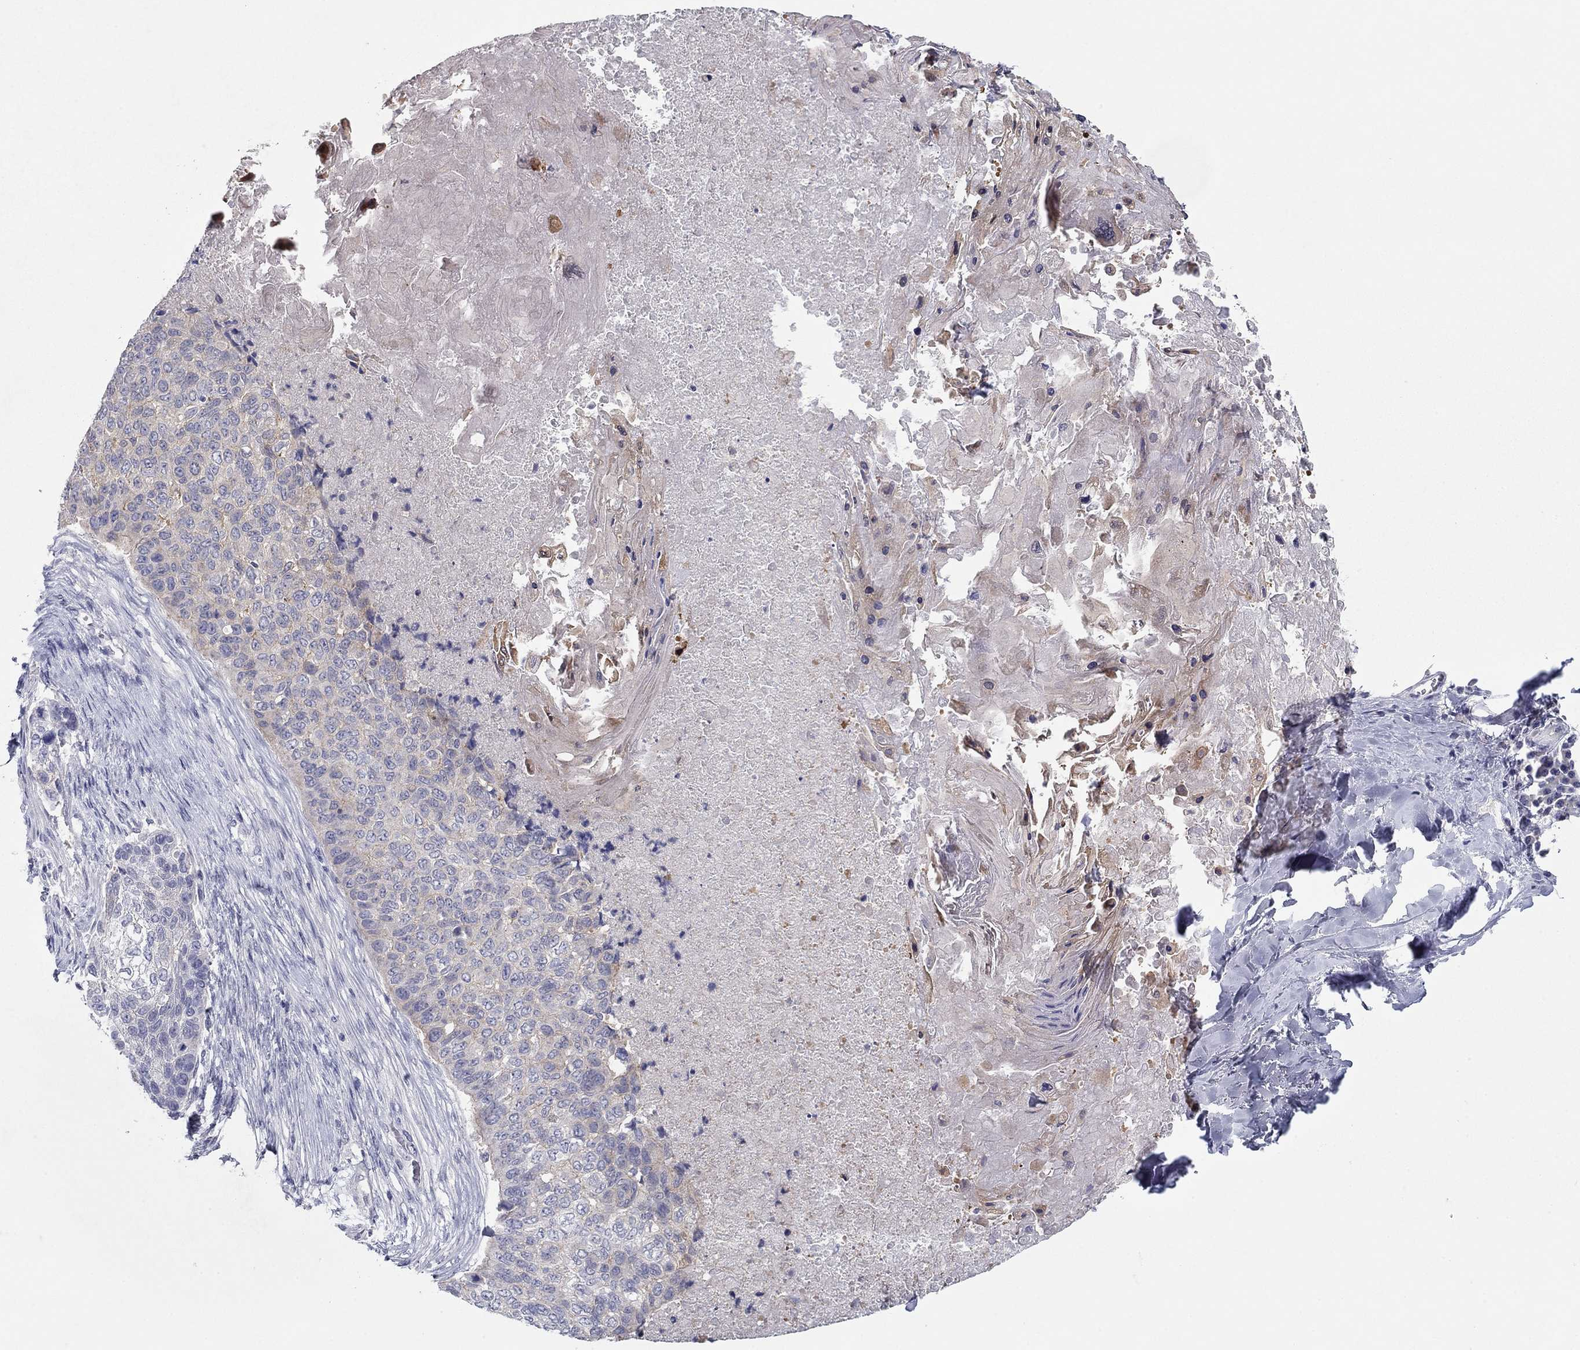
{"staining": {"intensity": "negative", "quantity": "none", "location": "none"}, "tissue": "lung cancer", "cell_type": "Tumor cells", "image_type": "cancer", "snomed": [{"axis": "morphology", "description": "Squamous cell carcinoma, NOS"}, {"axis": "topography", "description": "Lung"}], "caption": "DAB (3,3'-diaminobenzidine) immunohistochemical staining of human lung squamous cell carcinoma reveals no significant expression in tumor cells.", "gene": "PLS1", "patient": {"sex": "male", "age": 69}}